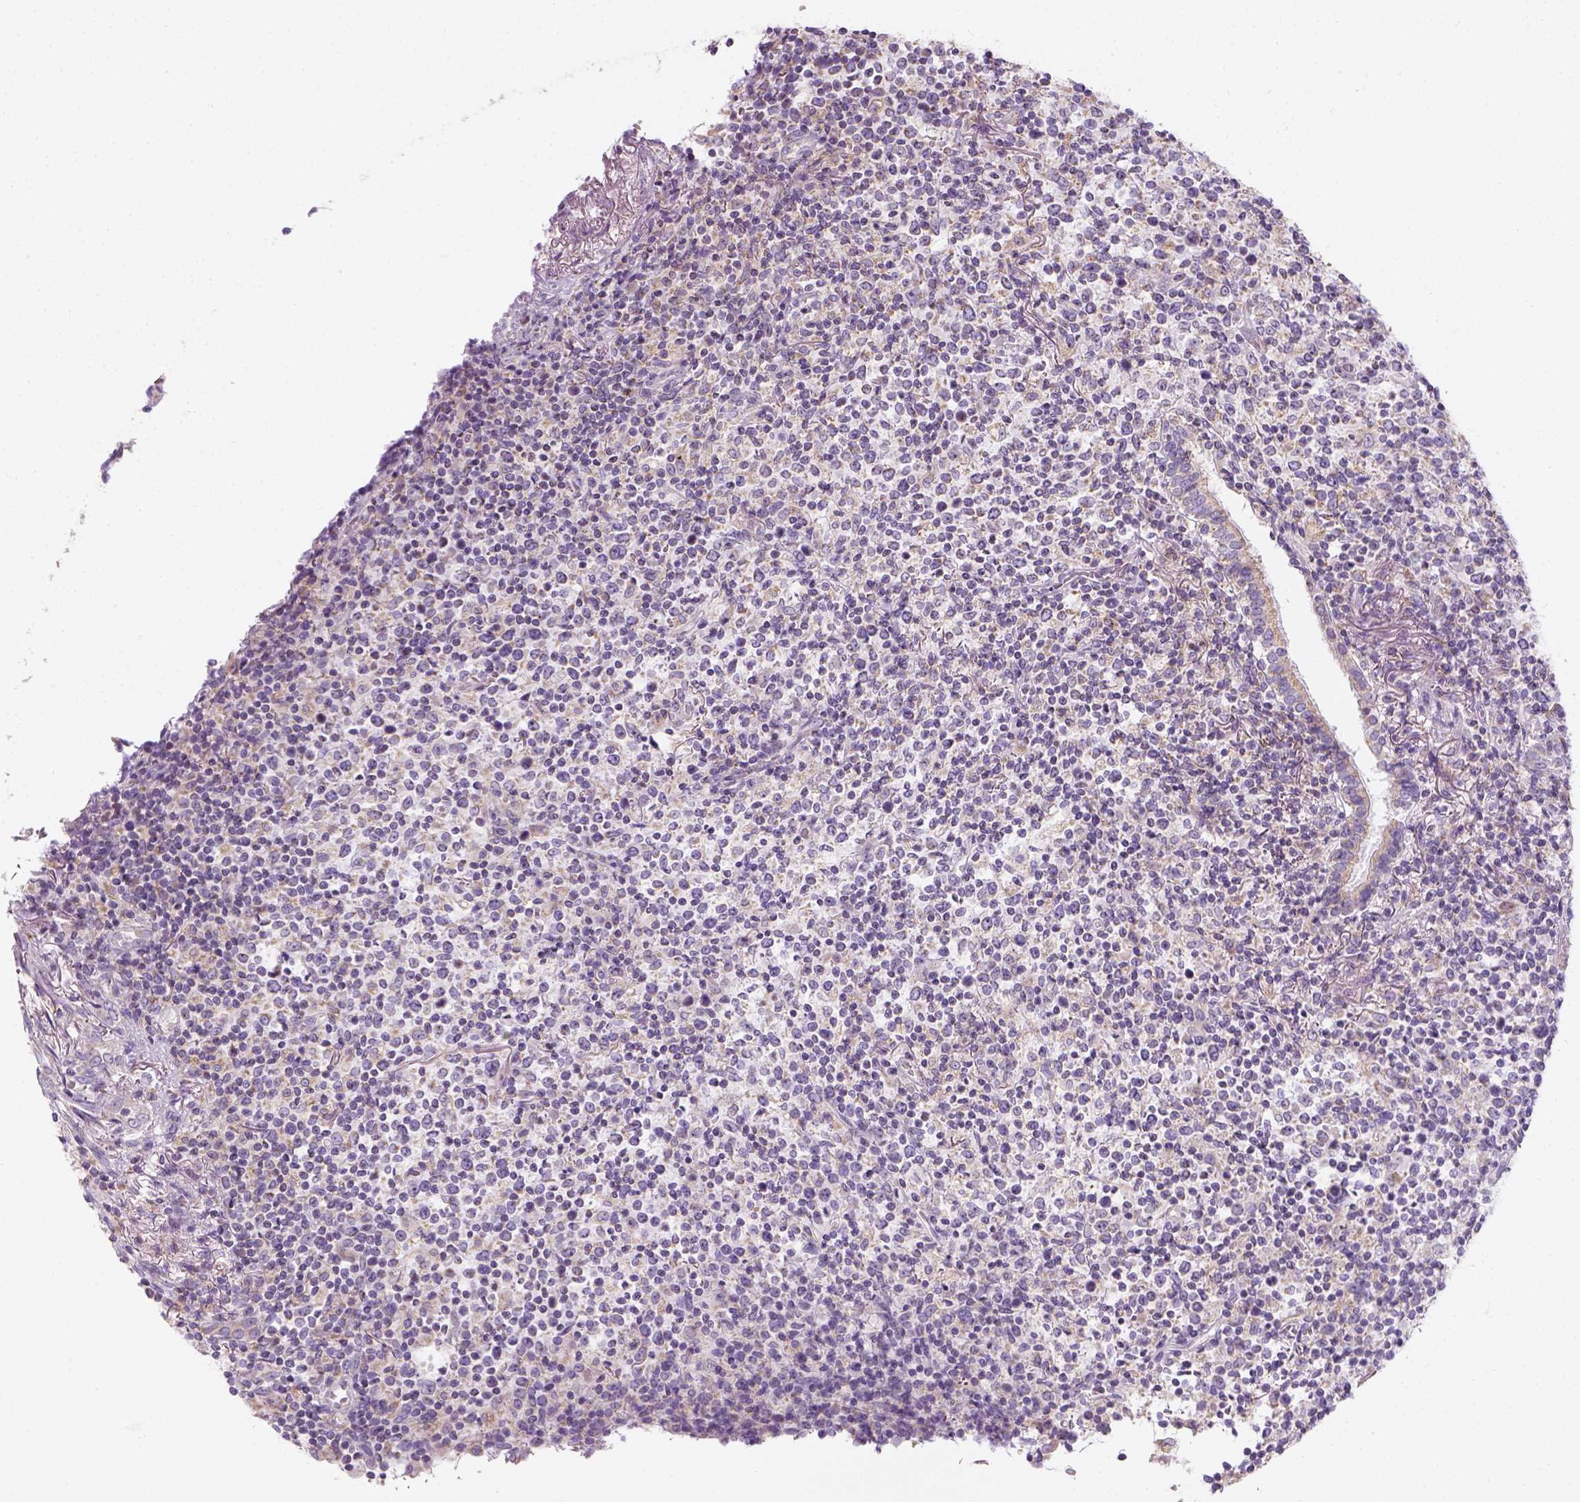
{"staining": {"intensity": "negative", "quantity": "none", "location": "none"}, "tissue": "lymphoma", "cell_type": "Tumor cells", "image_type": "cancer", "snomed": [{"axis": "morphology", "description": "Malignant lymphoma, non-Hodgkin's type, High grade"}, {"axis": "topography", "description": "Lung"}], "caption": "A photomicrograph of human high-grade malignant lymphoma, non-Hodgkin's type is negative for staining in tumor cells.", "gene": "AWAT2", "patient": {"sex": "male", "age": 79}}